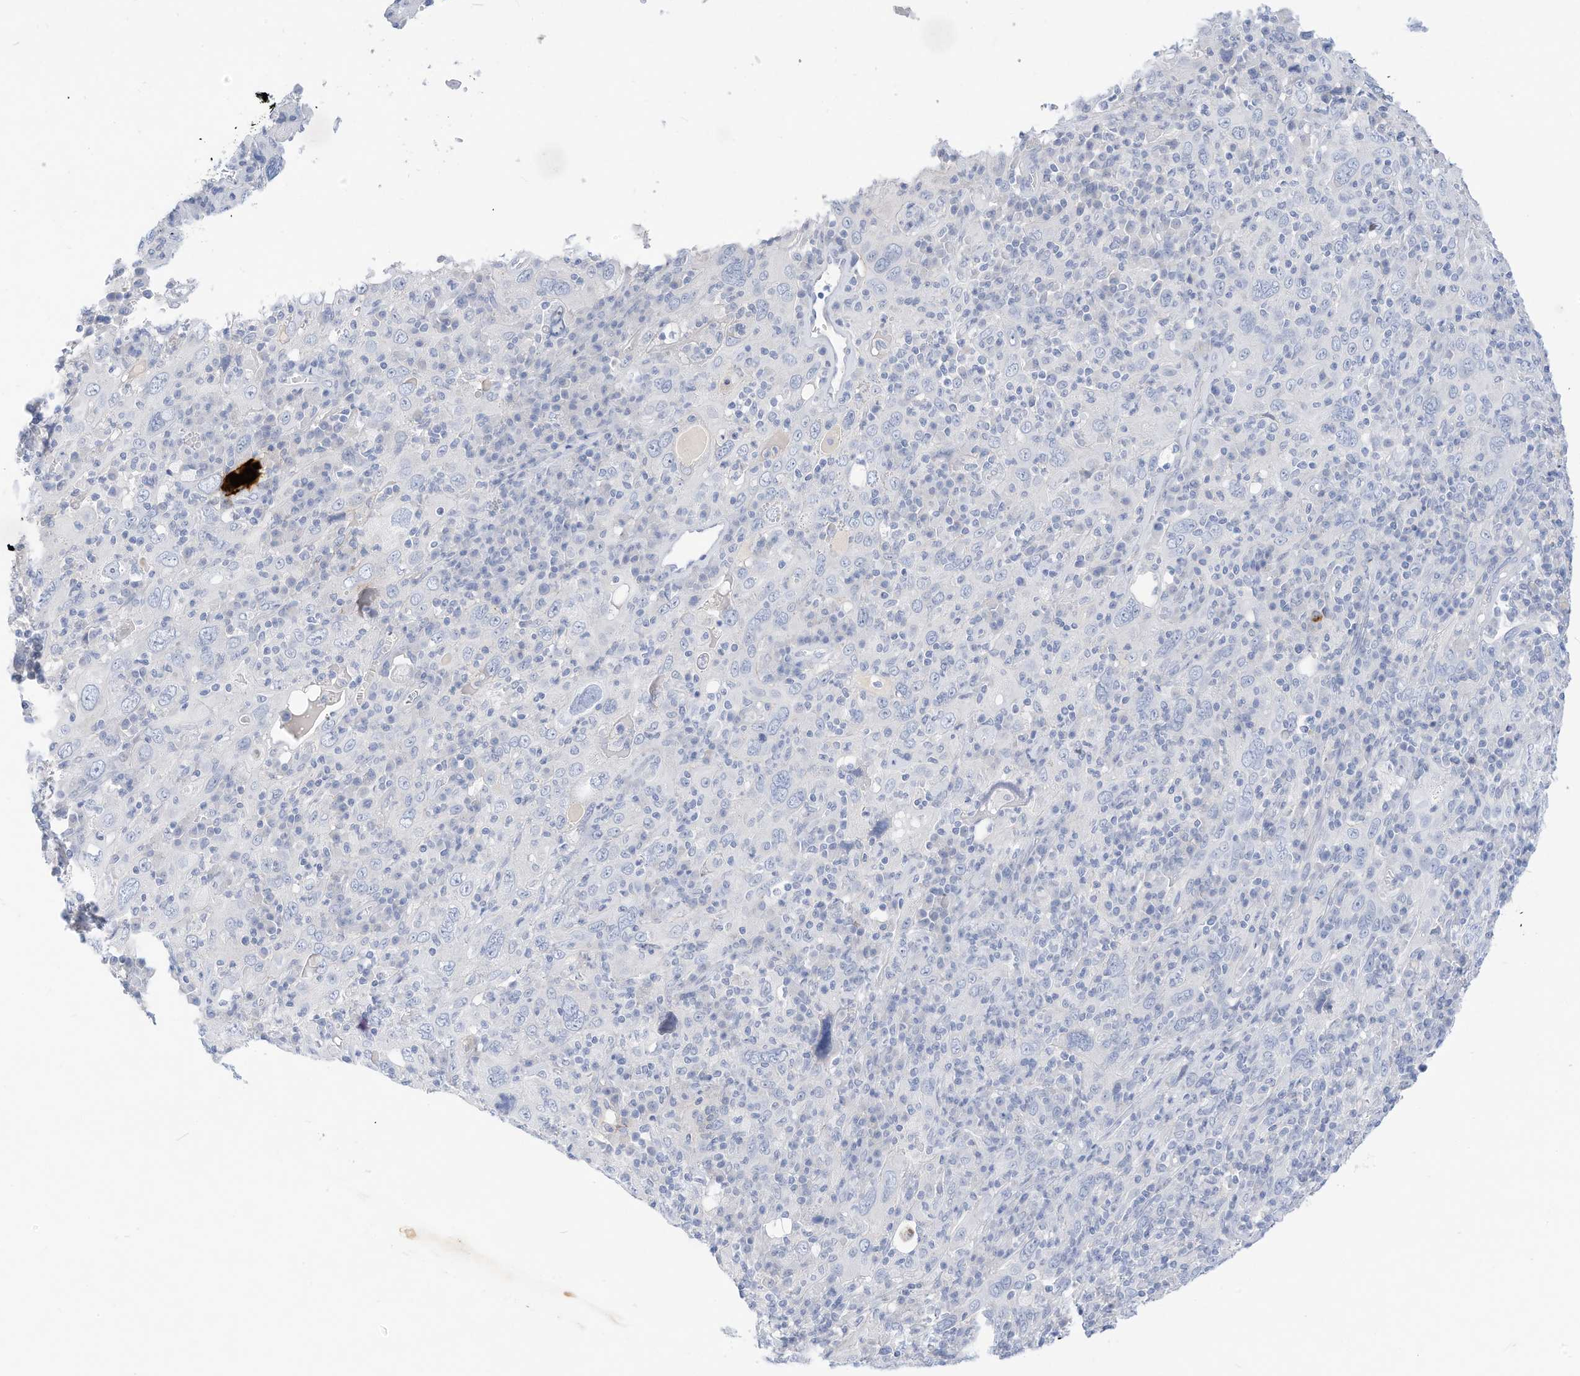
{"staining": {"intensity": "negative", "quantity": "none", "location": "none"}, "tissue": "cervical cancer", "cell_type": "Tumor cells", "image_type": "cancer", "snomed": [{"axis": "morphology", "description": "Squamous cell carcinoma, NOS"}, {"axis": "topography", "description": "Cervix"}], "caption": "Protein analysis of squamous cell carcinoma (cervical) exhibits no significant positivity in tumor cells.", "gene": "SPOCD1", "patient": {"sex": "female", "age": 46}}